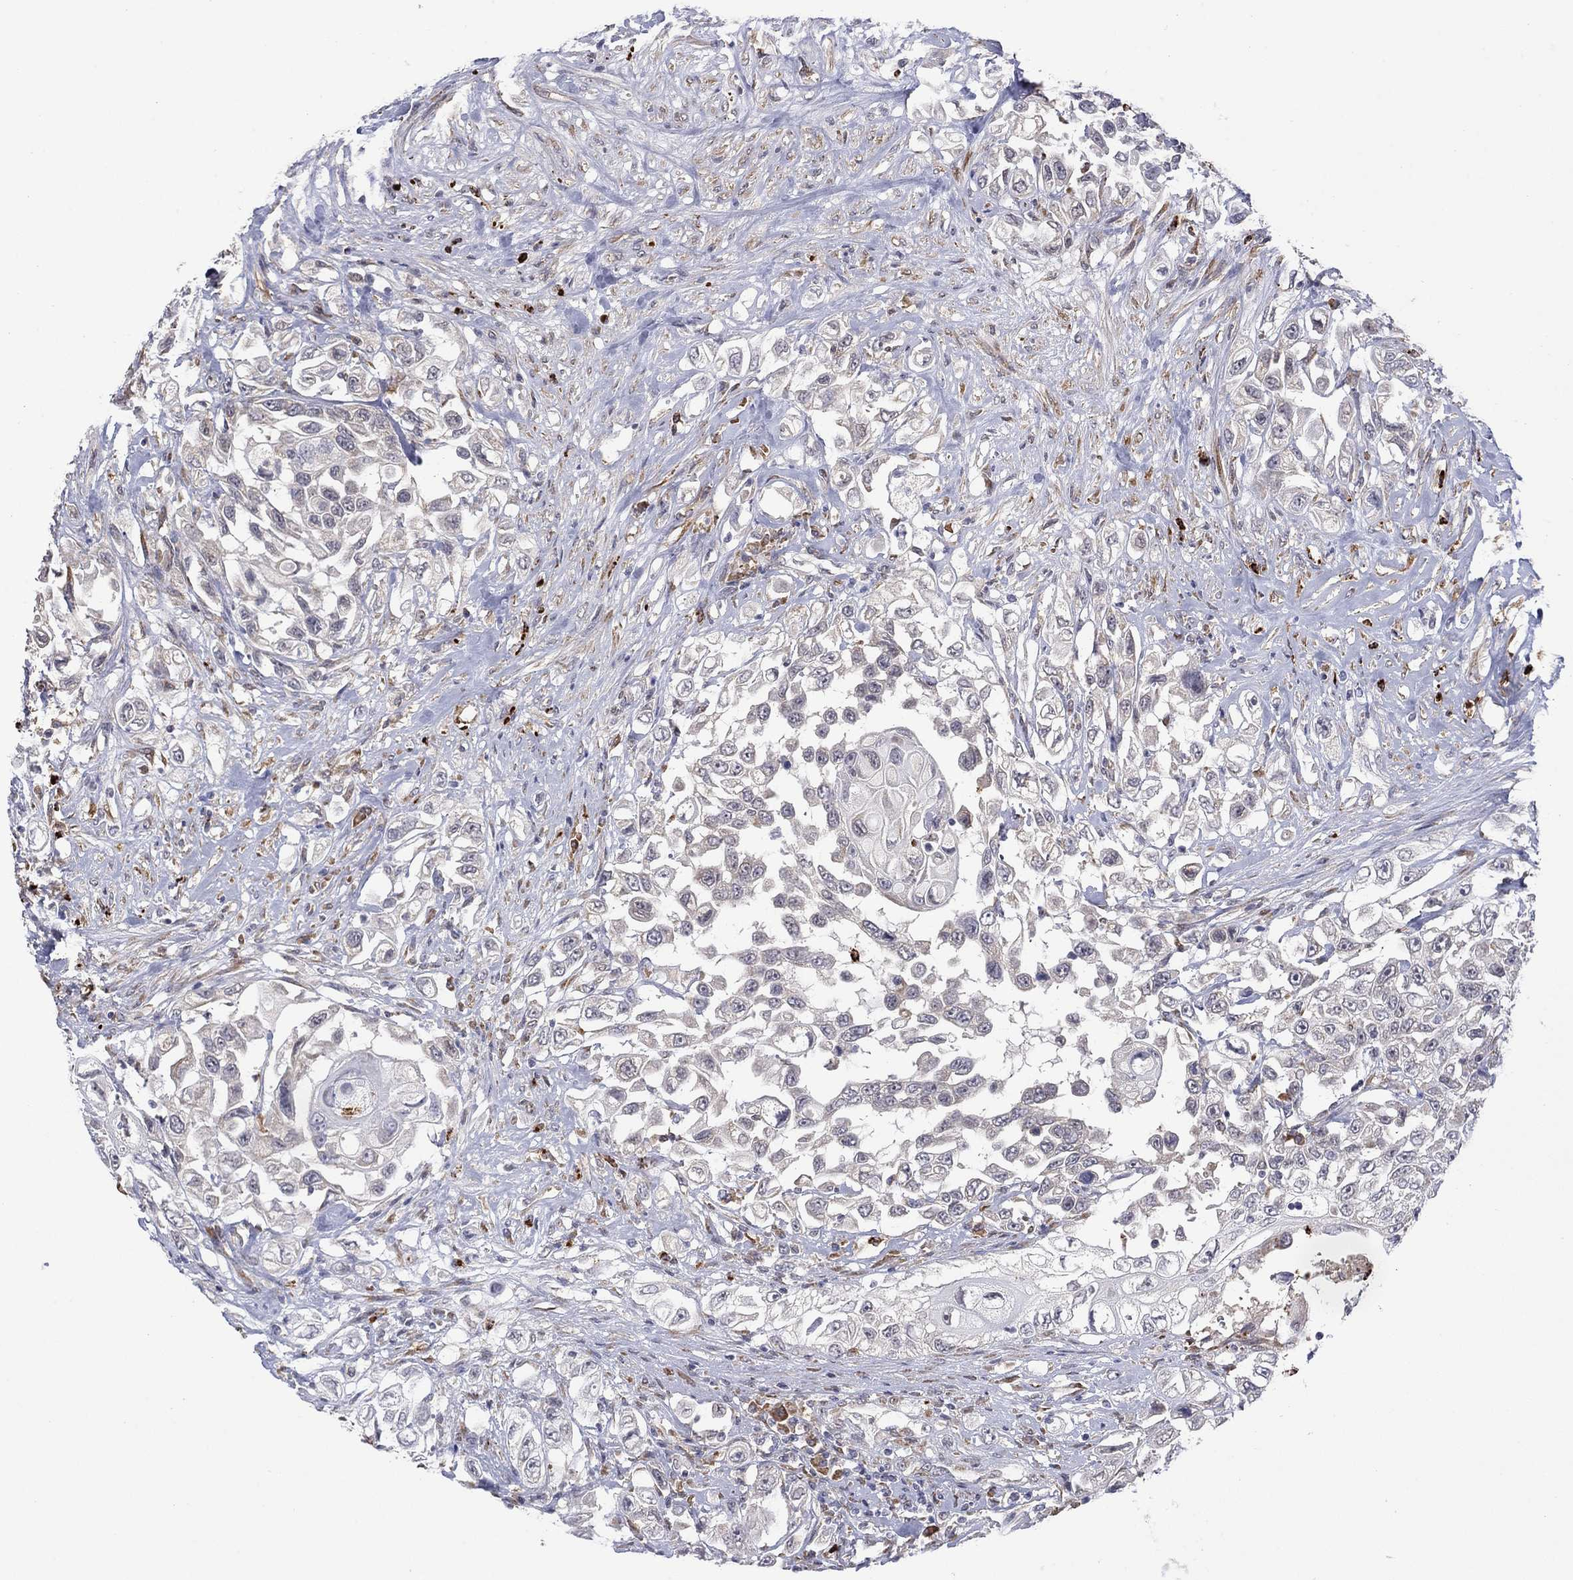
{"staining": {"intensity": "negative", "quantity": "none", "location": "none"}, "tissue": "urothelial cancer", "cell_type": "Tumor cells", "image_type": "cancer", "snomed": [{"axis": "morphology", "description": "Urothelial carcinoma, High grade"}, {"axis": "topography", "description": "Urinary bladder"}], "caption": "An image of human urothelial cancer is negative for staining in tumor cells.", "gene": "MTRFR", "patient": {"sex": "female", "age": 56}}